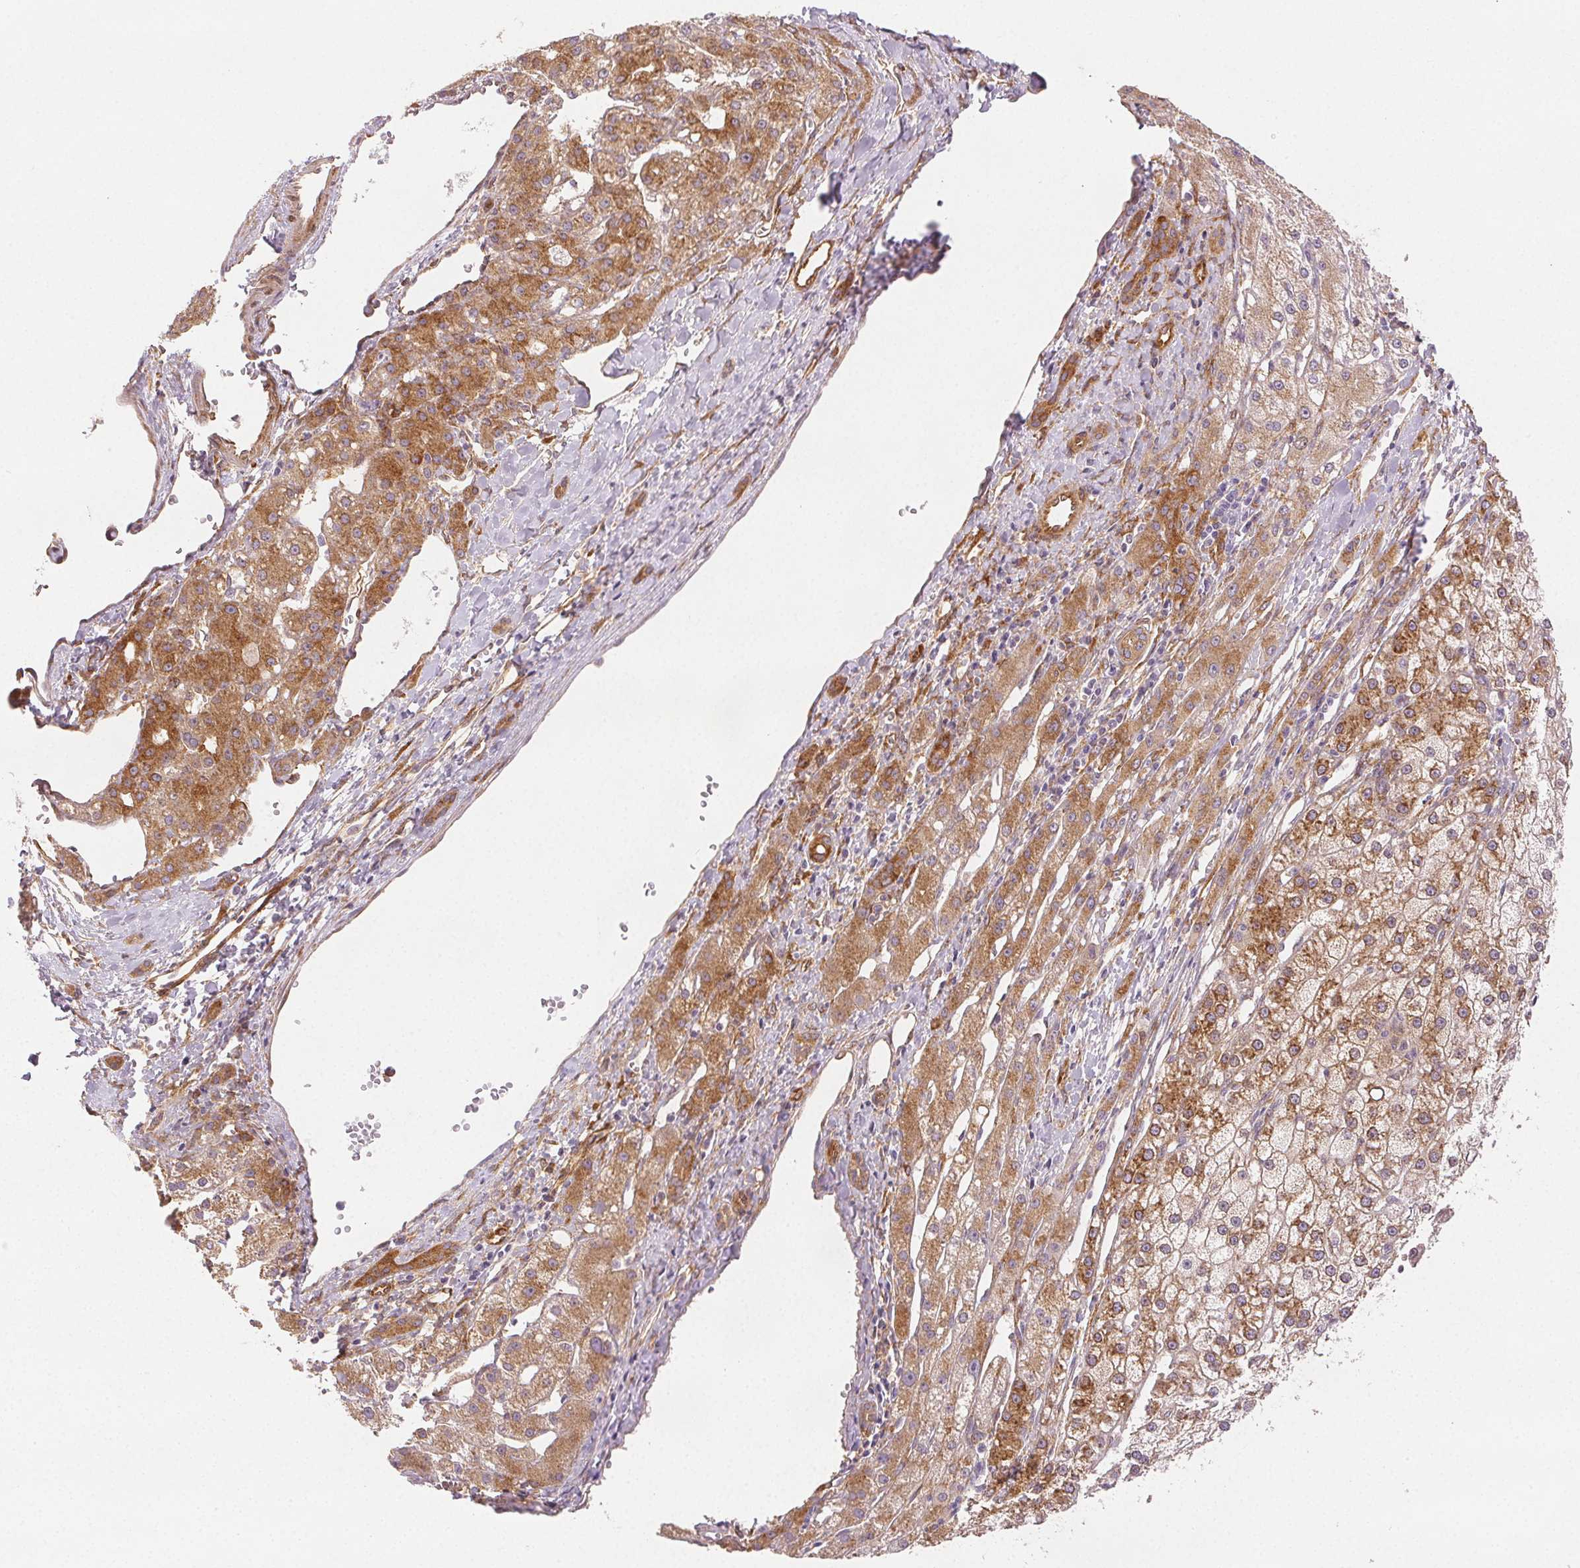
{"staining": {"intensity": "moderate", "quantity": ">75%", "location": "cytoplasmic/membranous"}, "tissue": "liver cancer", "cell_type": "Tumor cells", "image_type": "cancer", "snomed": [{"axis": "morphology", "description": "Carcinoma, Hepatocellular, NOS"}, {"axis": "topography", "description": "Liver"}], "caption": "Liver hepatocellular carcinoma stained for a protein shows moderate cytoplasmic/membranous positivity in tumor cells. Using DAB (brown) and hematoxylin (blue) stains, captured at high magnification using brightfield microscopy.", "gene": "DIAPH2", "patient": {"sex": "male", "age": 67}}